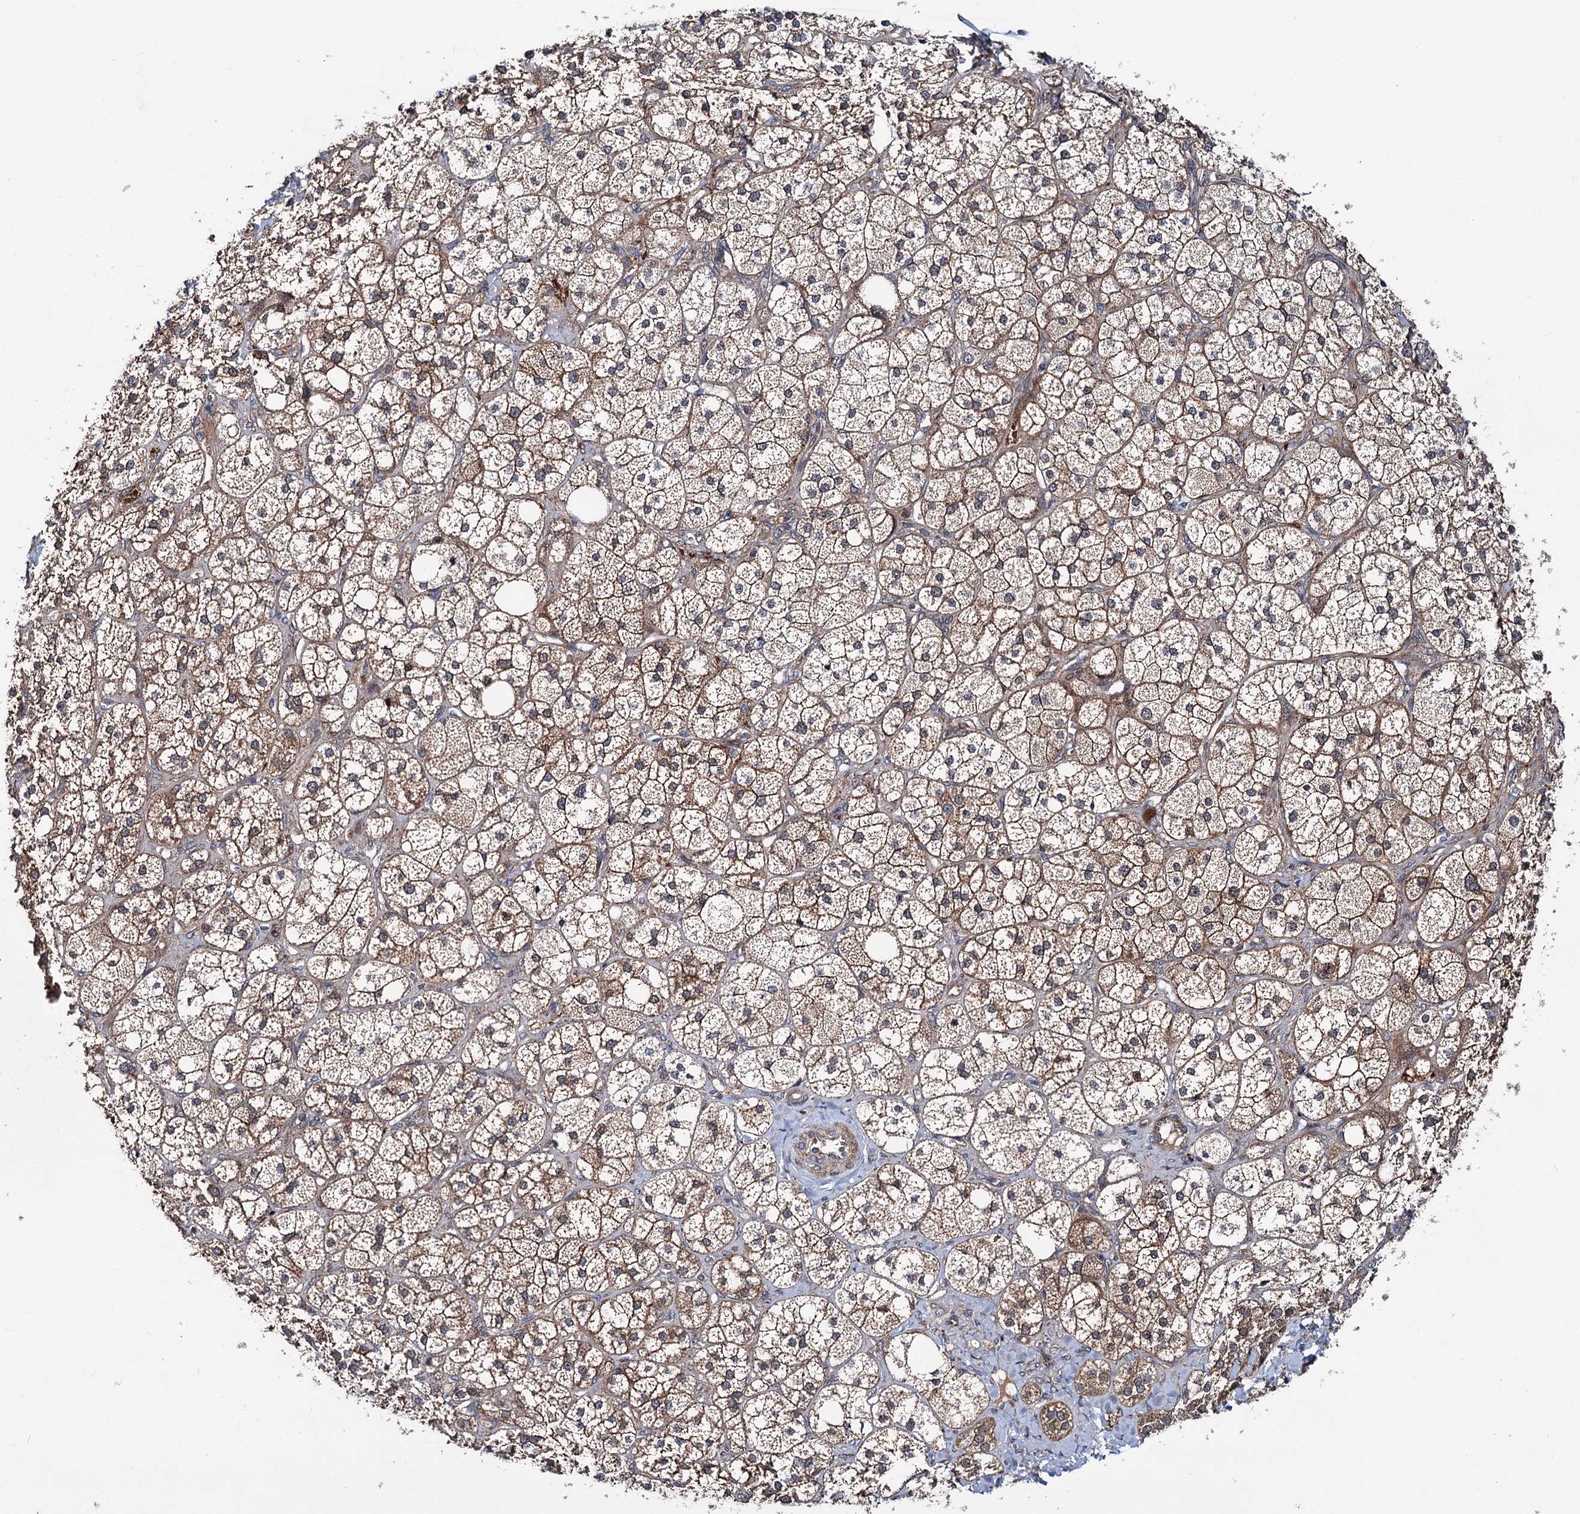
{"staining": {"intensity": "strong", "quantity": ">75%", "location": "cytoplasmic/membranous"}, "tissue": "adrenal gland", "cell_type": "Glandular cells", "image_type": "normal", "snomed": [{"axis": "morphology", "description": "Normal tissue, NOS"}, {"axis": "topography", "description": "Adrenal gland"}], "caption": "The photomicrograph reveals a brown stain indicating the presence of a protein in the cytoplasmic/membranous of glandular cells in adrenal gland.", "gene": "ADGRG4", "patient": {"sex": "male", "age": 61}}